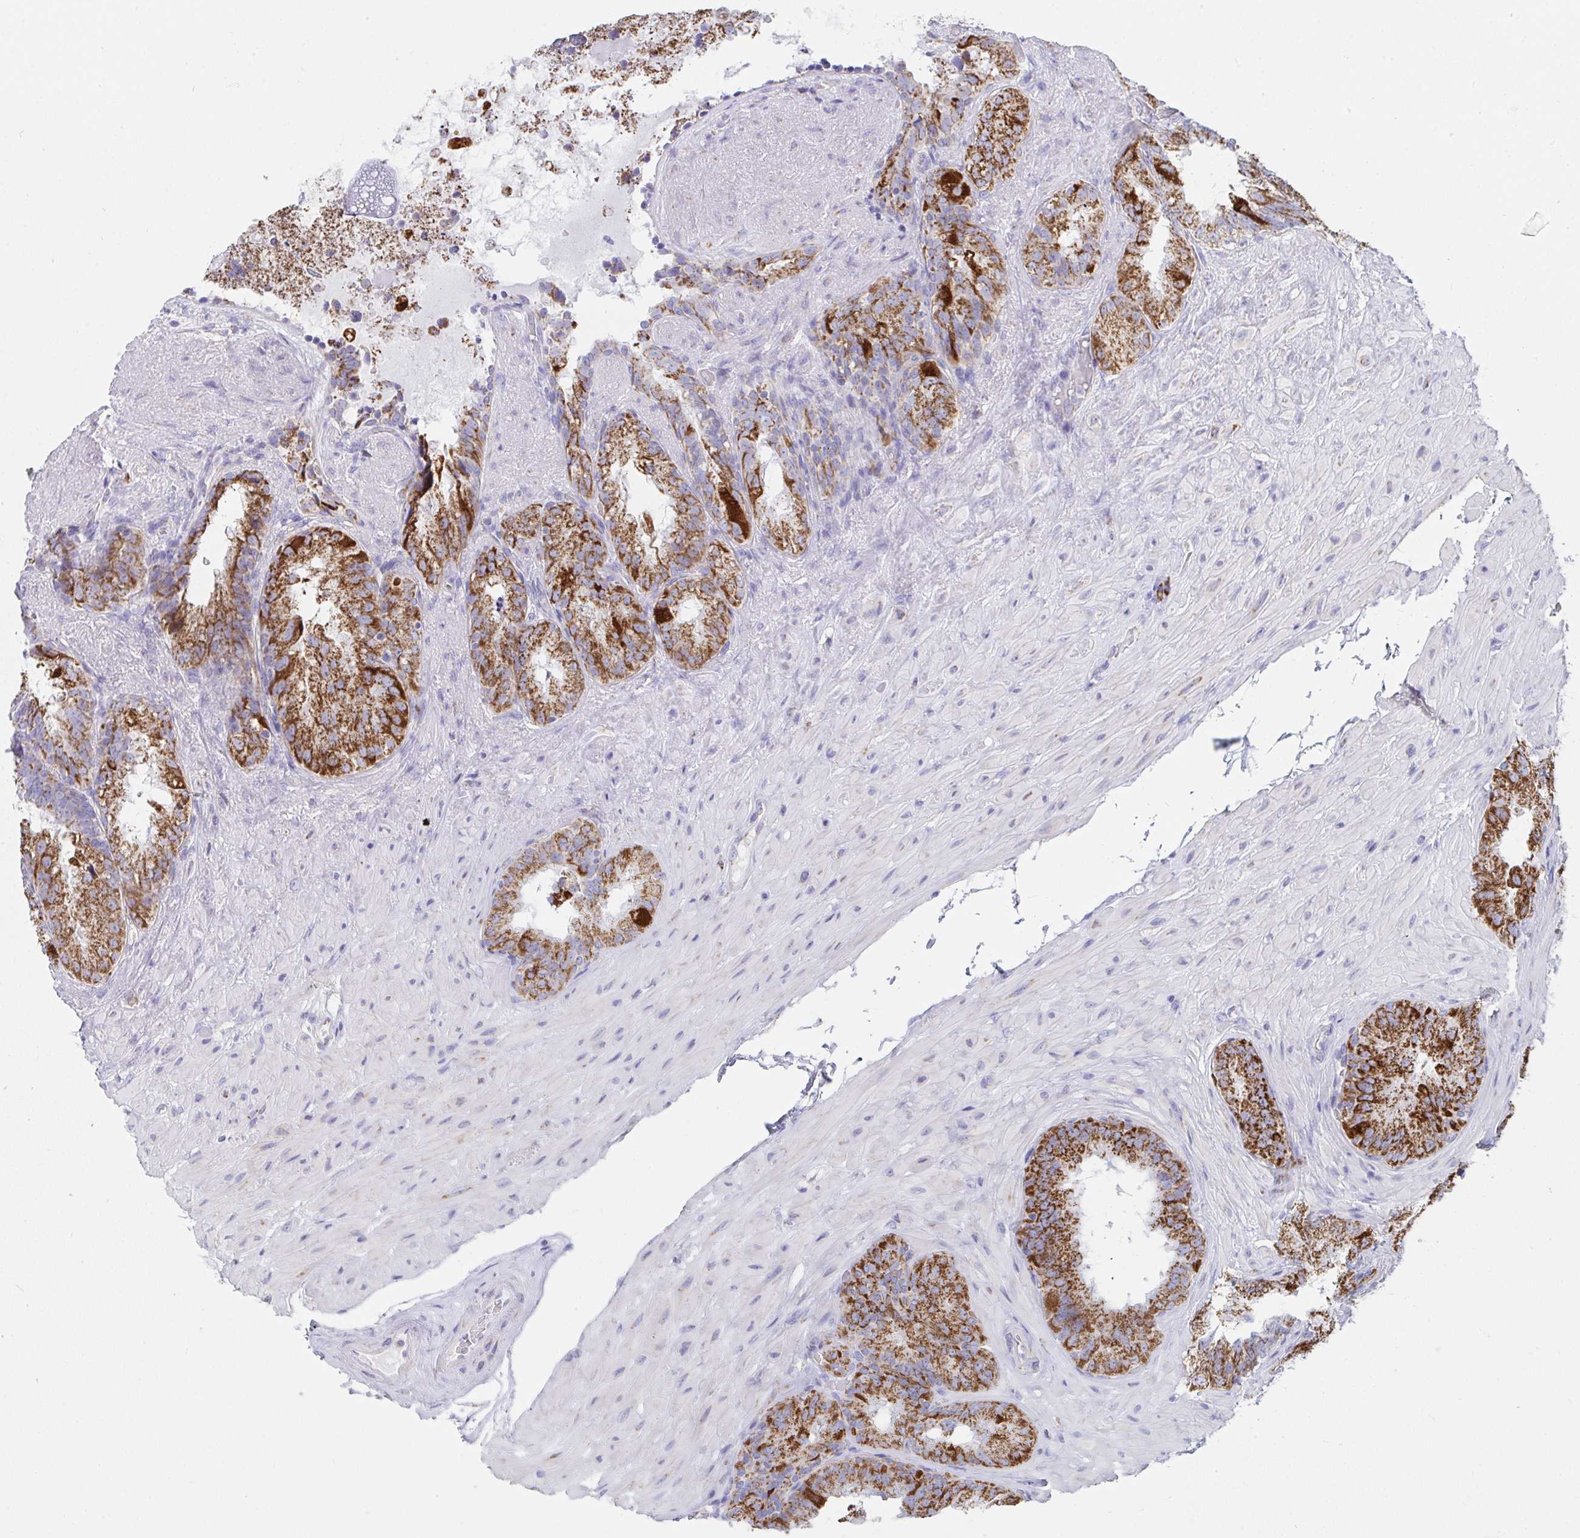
{"staining": {"intensity": "strong", "quantity": ">75%", "location": "cytoplasmic/membranous"}, "tissue": "seminal vesicle", "cell_type": "Glandular cells", "image_type": "normal", "snomed": [{"axis": "morphology", "description": "Normal tissue, NOS"}, {"axis": "topography", "description": "Seminal veicle"}], "caption": "Immunohistochemistry staining of benign seminal vesicle, which reveals high levels of strong cytoplasmic/membranous expression in approximately >75% of glandular cells indicating strong cytoplasmic/membranous protein staining. The staining was performed using DAB (brown) for protein detection and nuclei were counterstained in hematoxylin (blue).", "gene": "AIFM1", "patient": {"sex": "male", "age": 60}}